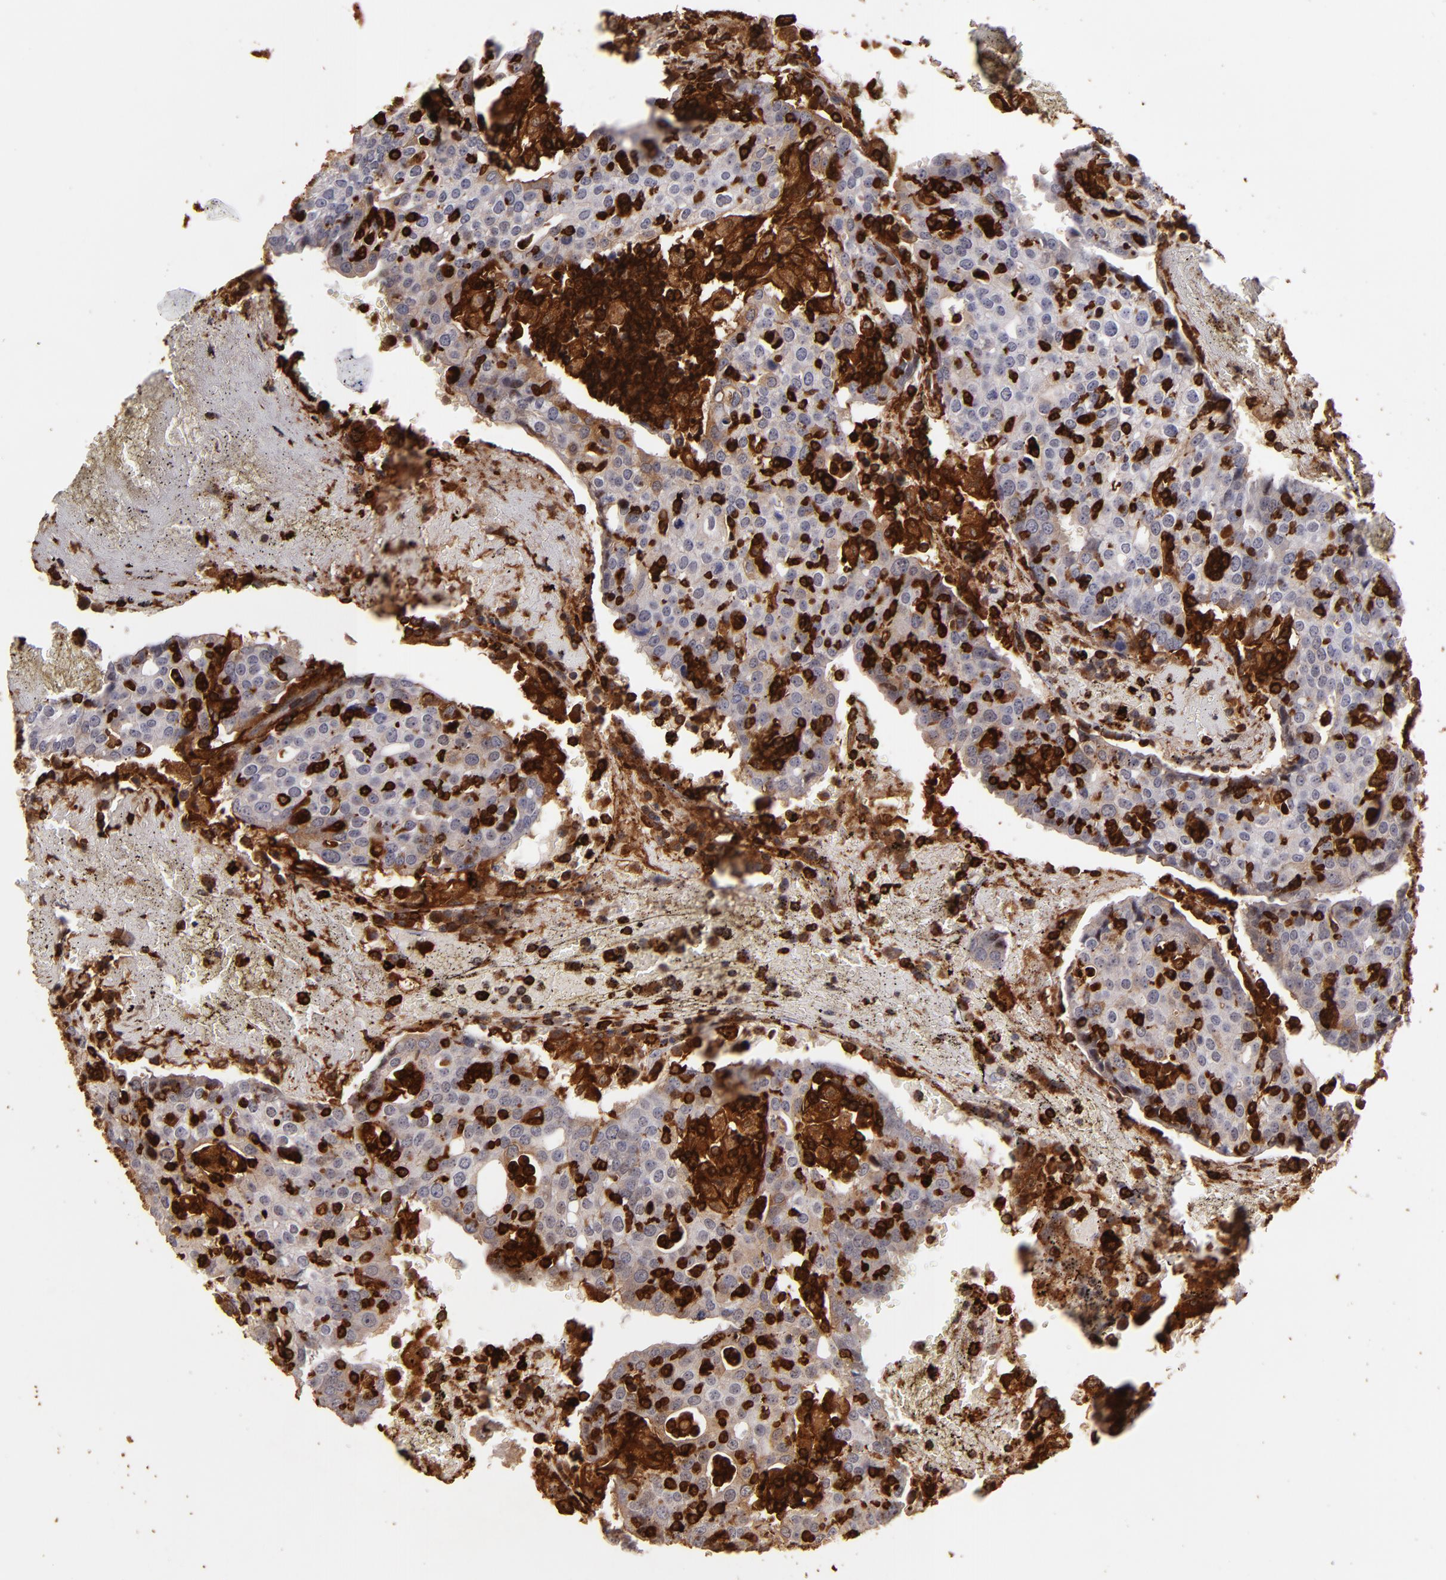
{"staining": {"intensity": "weak", "quantity": "25%-75%", "location": "cytoplasmic/membranous"}, "tissue": "head and neck cancer", "cell_type": "Tumor cells", "image_type": "cancer", "snomed": [{"axis": "morphology", "description": "Adenocarcinoma, NOS"}, {"axis": "topography", "description": "Salivary gland"}, {"axis": "topography", "description": "Head-Neck"}], "caption": "A micrograph of head and neck cancer stained for a protein exhibits weak cytoplasmic/membranous brown staining in tumor cells.", "gene": "WAS", "patient": {"sex": "female", "age": 65}}